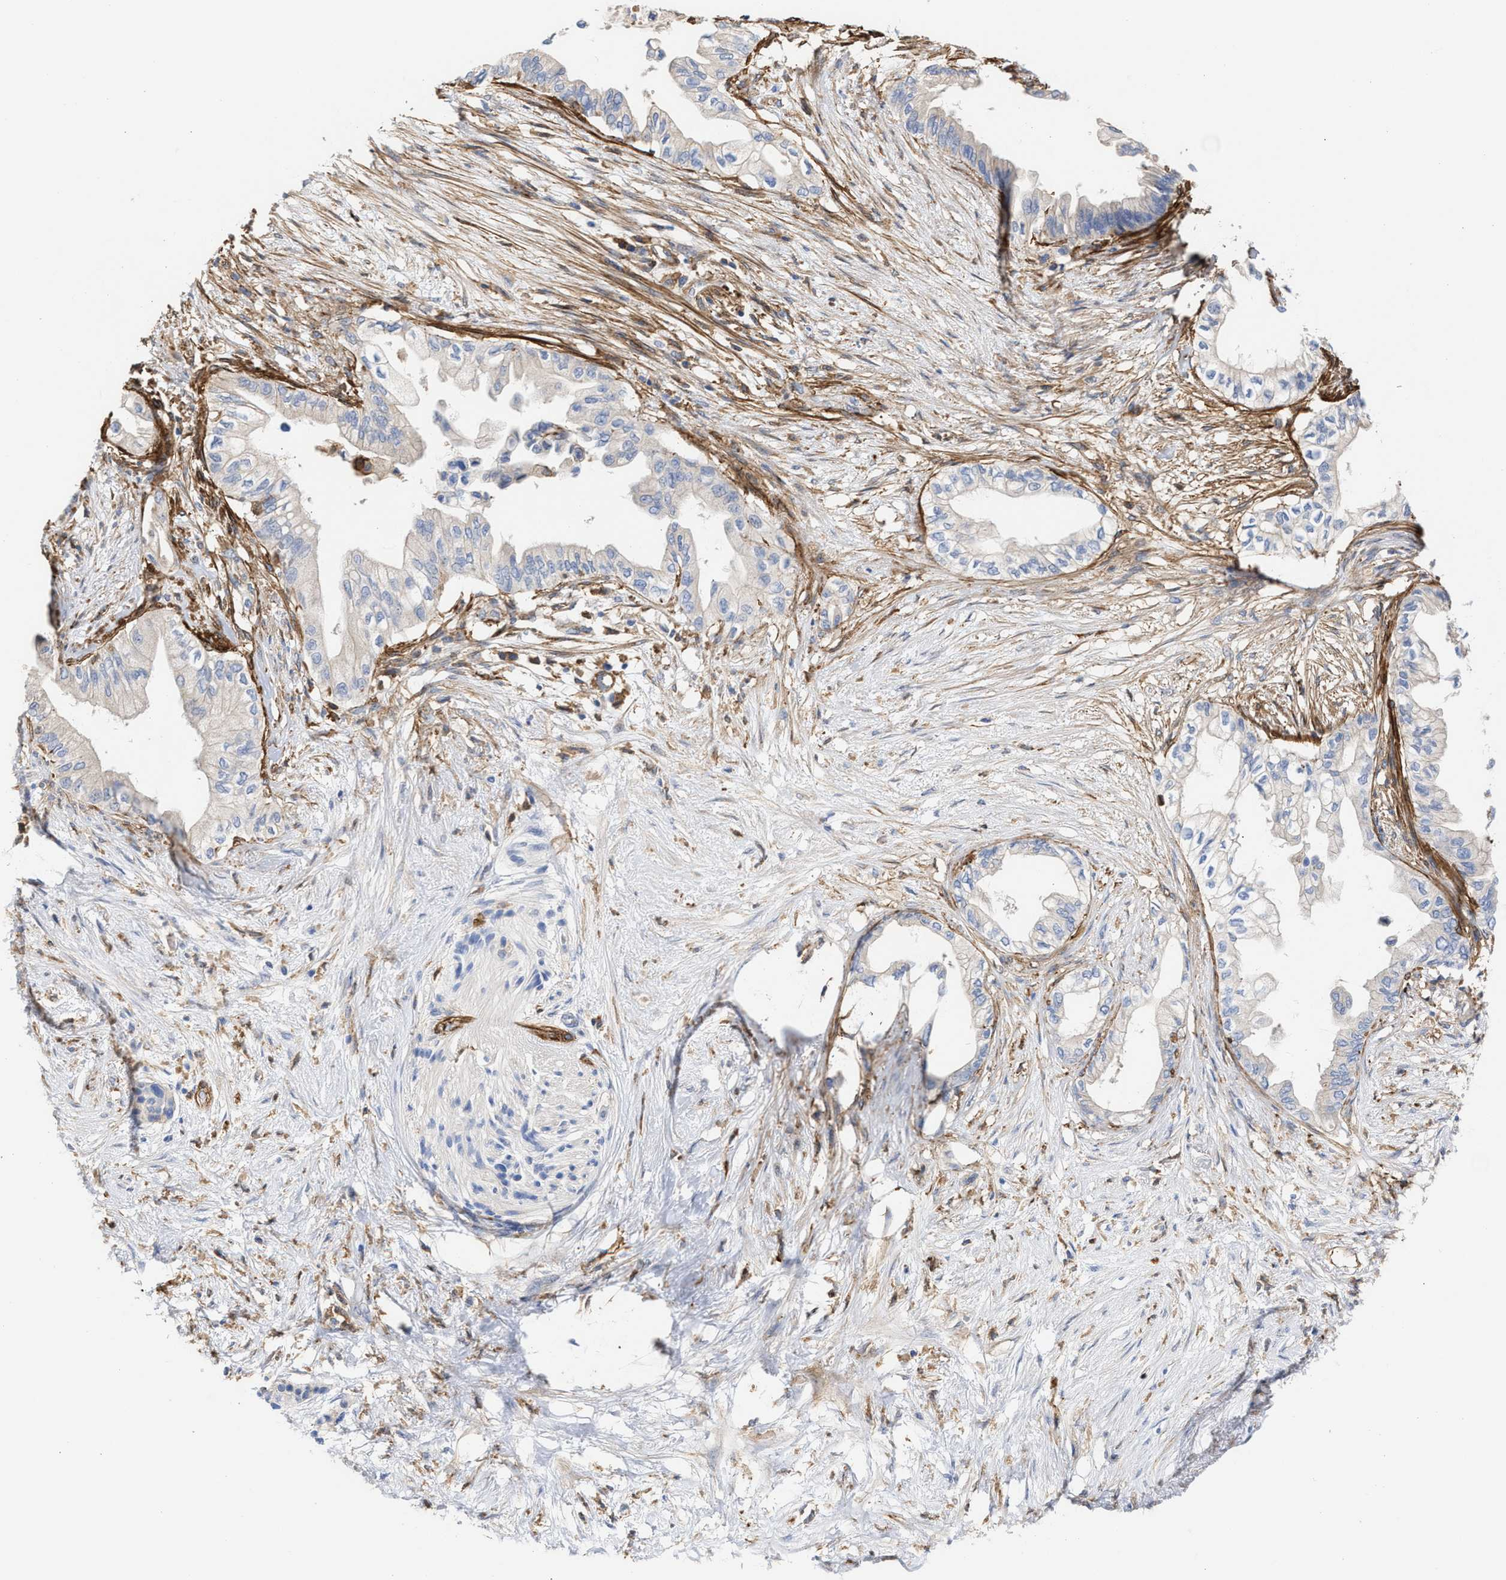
{"staining": {"intensity": "negative", "quantity": "none", "location": "none"}, "tissue": "pancreatic cancer", "cell_type": "Tumor cells", "image_type": "cancer", "snomed": [{"axis": "morphology", "description": "Normal tissue, NOS"}, {"axis": "morphology", "description": "Adenocarcinoma, NOS"}, {"axis": "topography", "description": "Pancreas"}, {"axis": "topography", "description": "Duodenum"}], "caption": "Immunohistochemical staining of human pancreatic adenocarcinoma displays no significant positivity in tumor cells. (Immunohistochemistry (ihc), brightfield microscopy, high magnification).", "gene": "HS3ST5", "patient": {"sex": "female", "age": 60}}